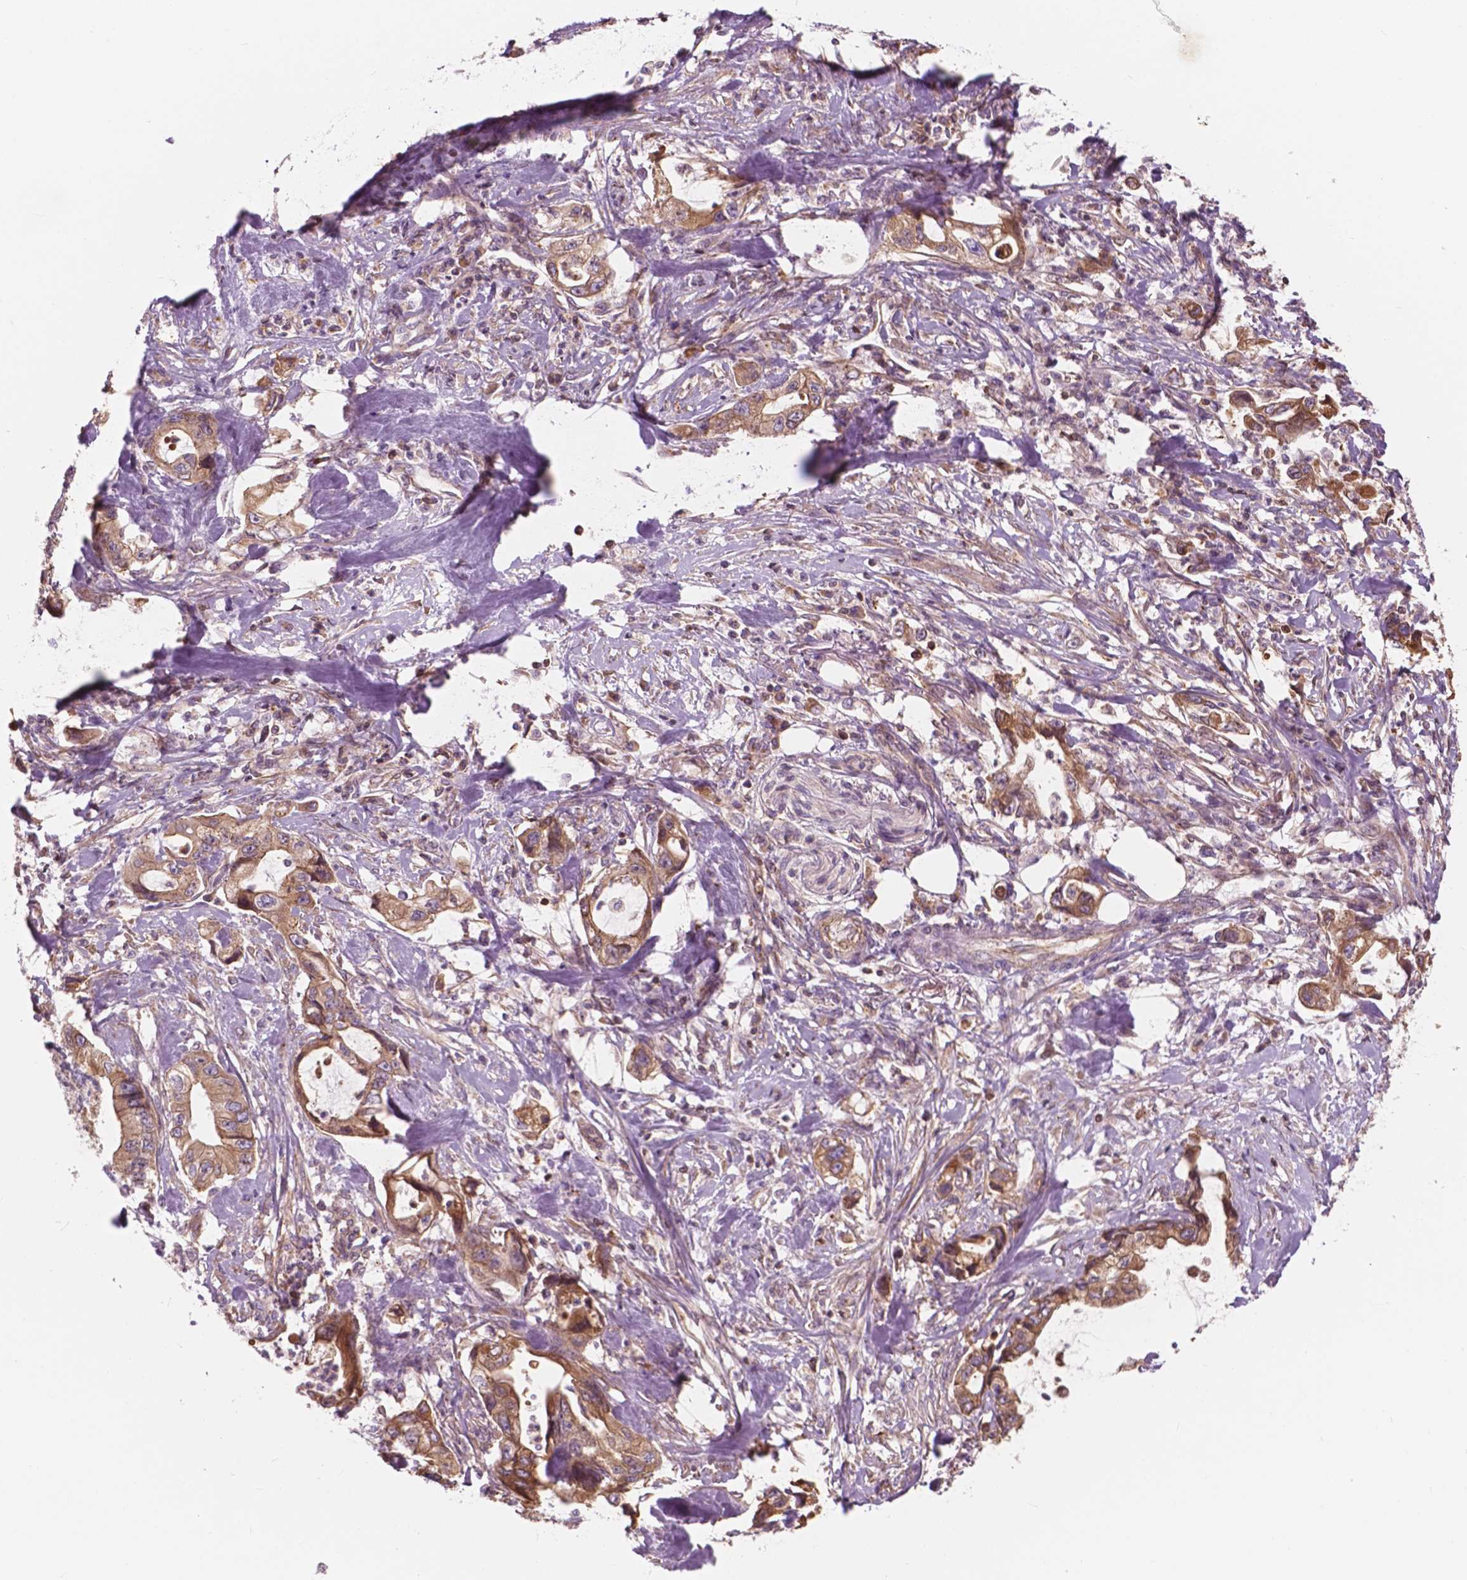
{"staining": {"intensity": "moderate", "quantity": ">75%", "location": "cytoplasmic/membranous"}, "tissue": "stomach cancer", "cell_type": "Tumor cells", "image_type": "cancer", "snomed": [{"axis": "morphology", "description": "Adenocarcinoma, NOS"}, {"axis": "topography", "description": "Pancreas"}, {"axis": "topography", "description": "Stomach, upper"}], "caption": "This is a photomicrograph of immunohistochemistry staining of stomach cancer, which shows moderate staining in the cytoplasmic/membranous of tumor cells.", "gene": "SURF4", "patient": {"sex": "male", "age": 77}}